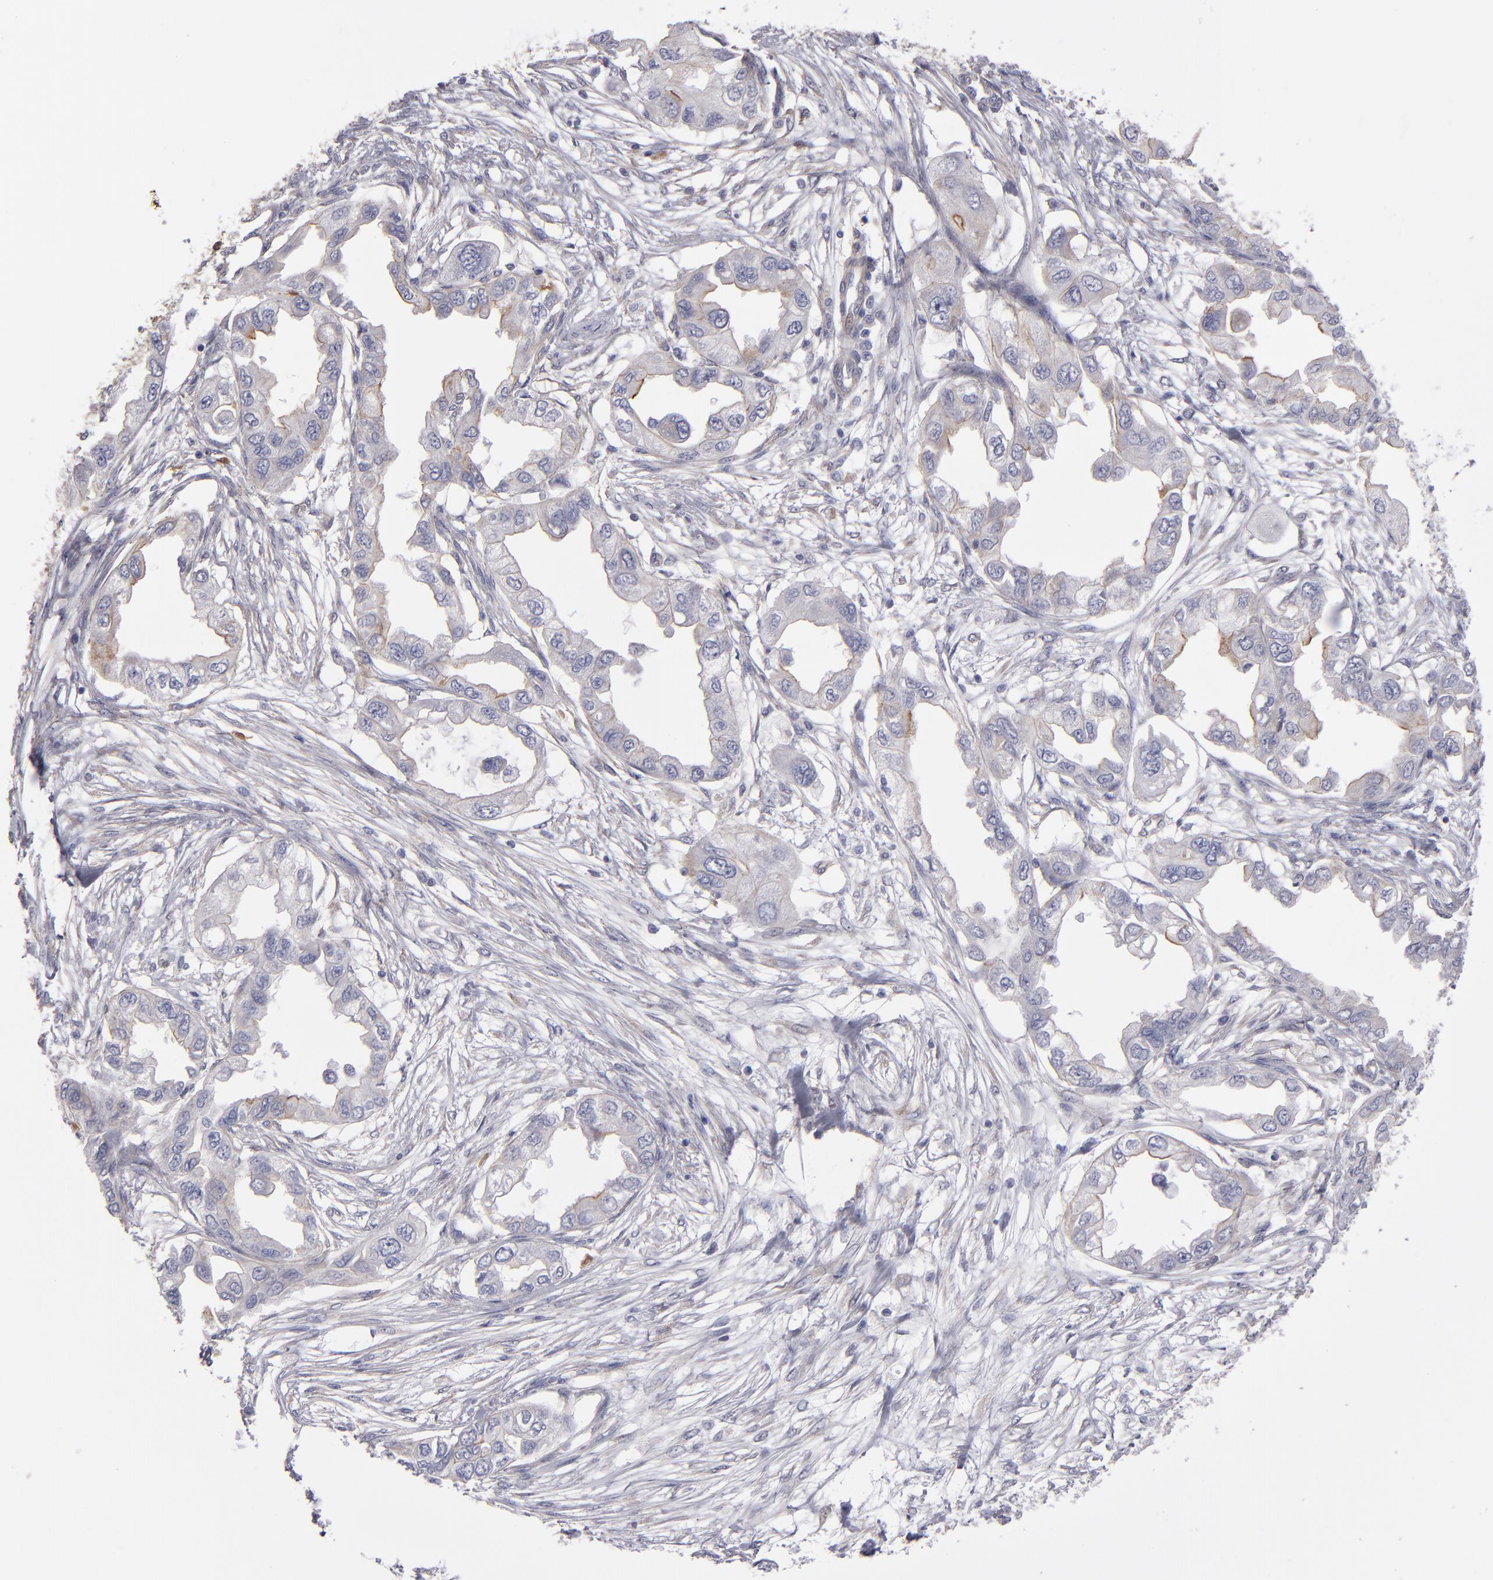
{"staining": {"intensity": "weak", "quantity": ">75%", "location": "cytoplasmic/membranous"}, "tissue": "endometrial cancer", "cell_type": "Tumor cells", "image_type": "cancer", "snomed": [{"axis": "morphology", "description": "Adenocarcinoma, NOS"}, {"axis": "topography", "description": "Endometrium"}], "caption": "Immunohistochemical staining of human endometrial adenocarcinoma reveals low levels of weak cytoplasmic/membranous expression in about >75% of tumor cells.", "gene": "NDRG2", "patient": {"sex": "female", "age": 67}}